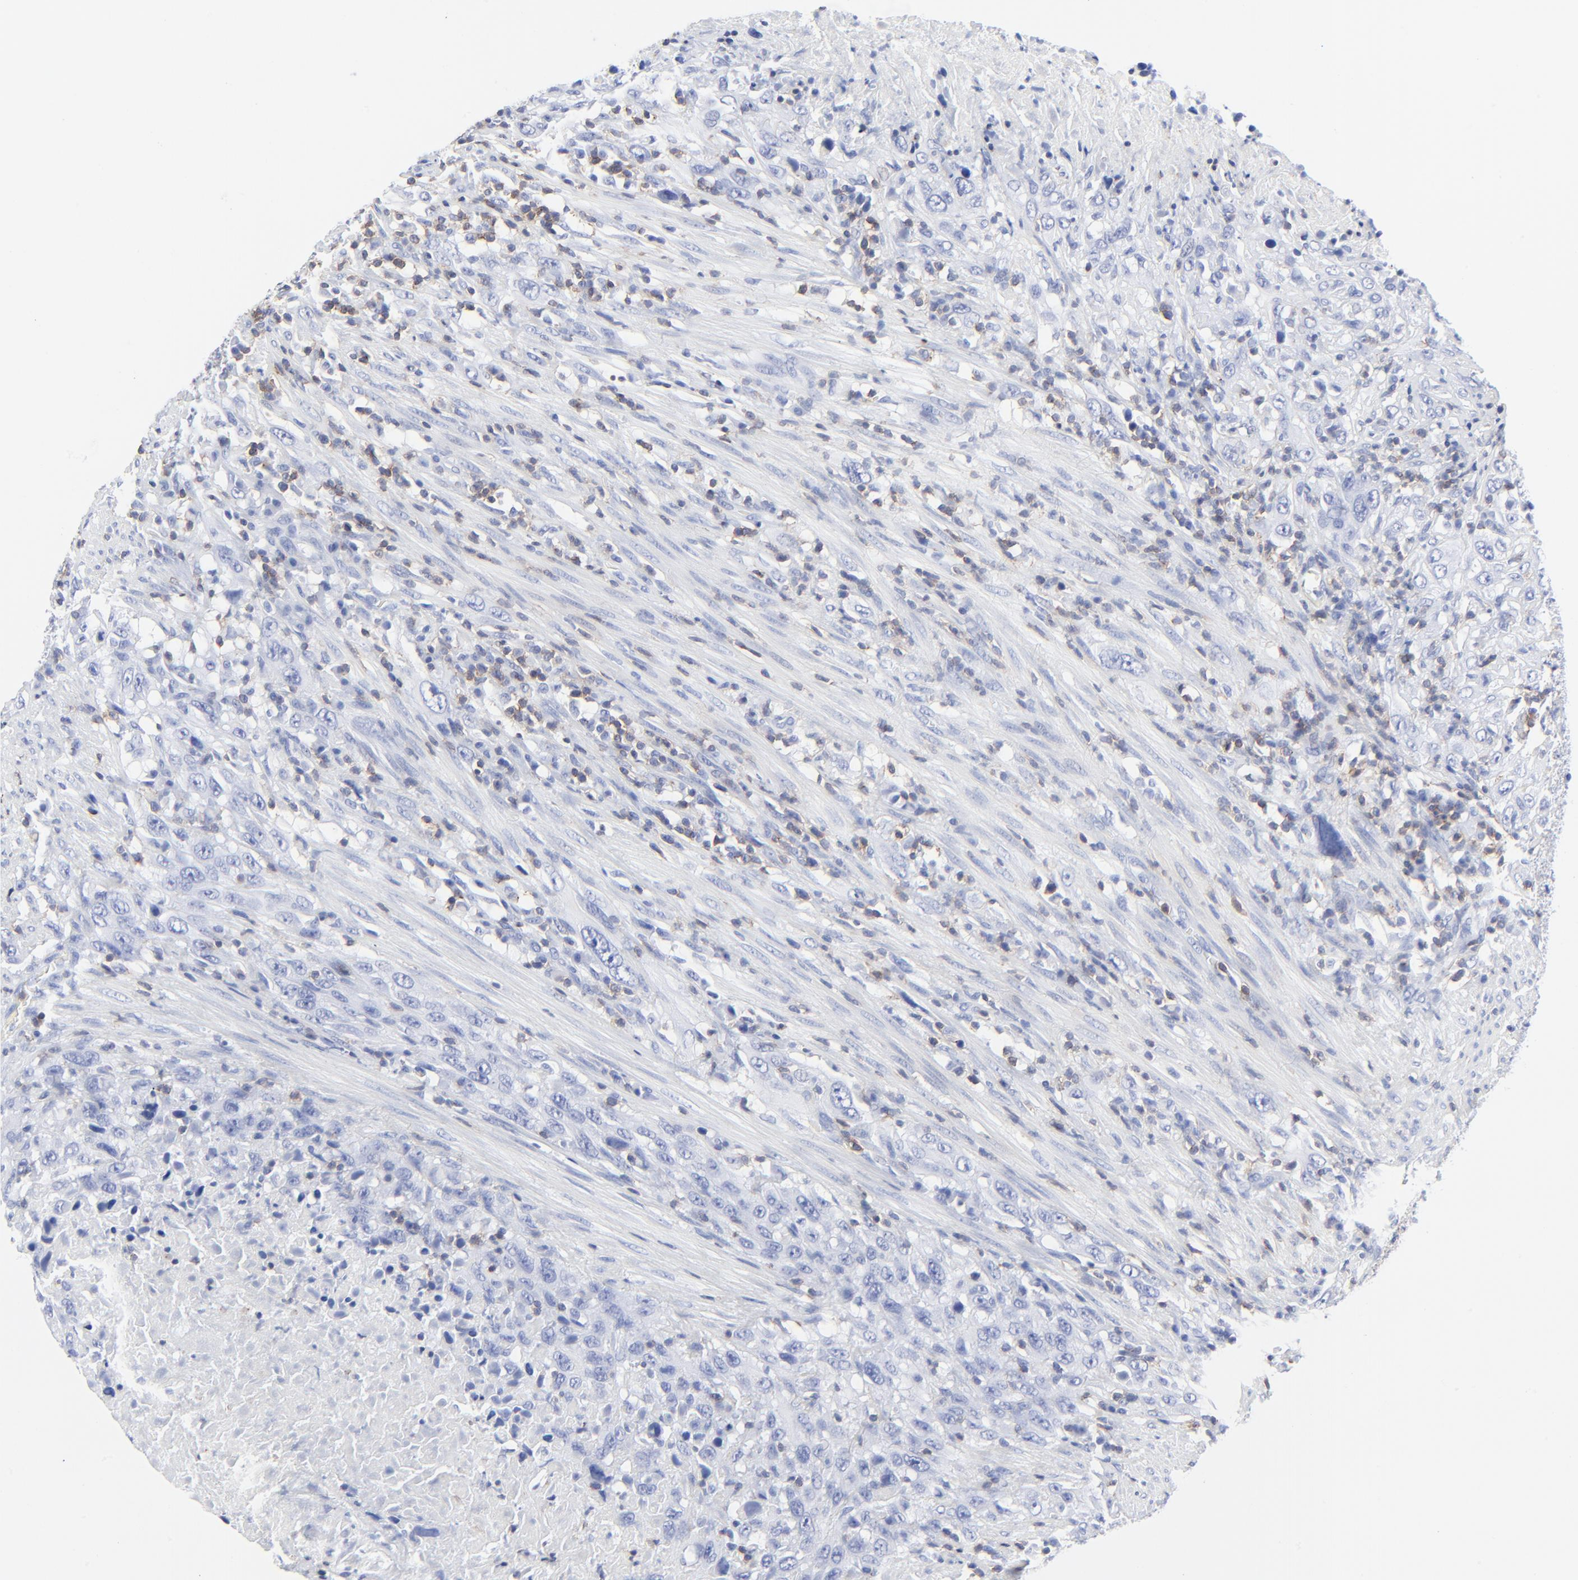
{"staining": {"intensity": "negative", "quantity": "none", "location": "none"}, "tissue": "urothelial cancer", "cell_type": "Tumor cells", "image_type": "cancer", "snomed": [{"axis": "morphology", "description": "Urothelial carcinoma, High grade"}, {"axis": "topography", "description": "Urinary bladder"}], "caption": "Tumor cells show no significant protein expression in urothelial cancer.", "gene": "LCK", "patient": {"sex": "male", "age": 61}}